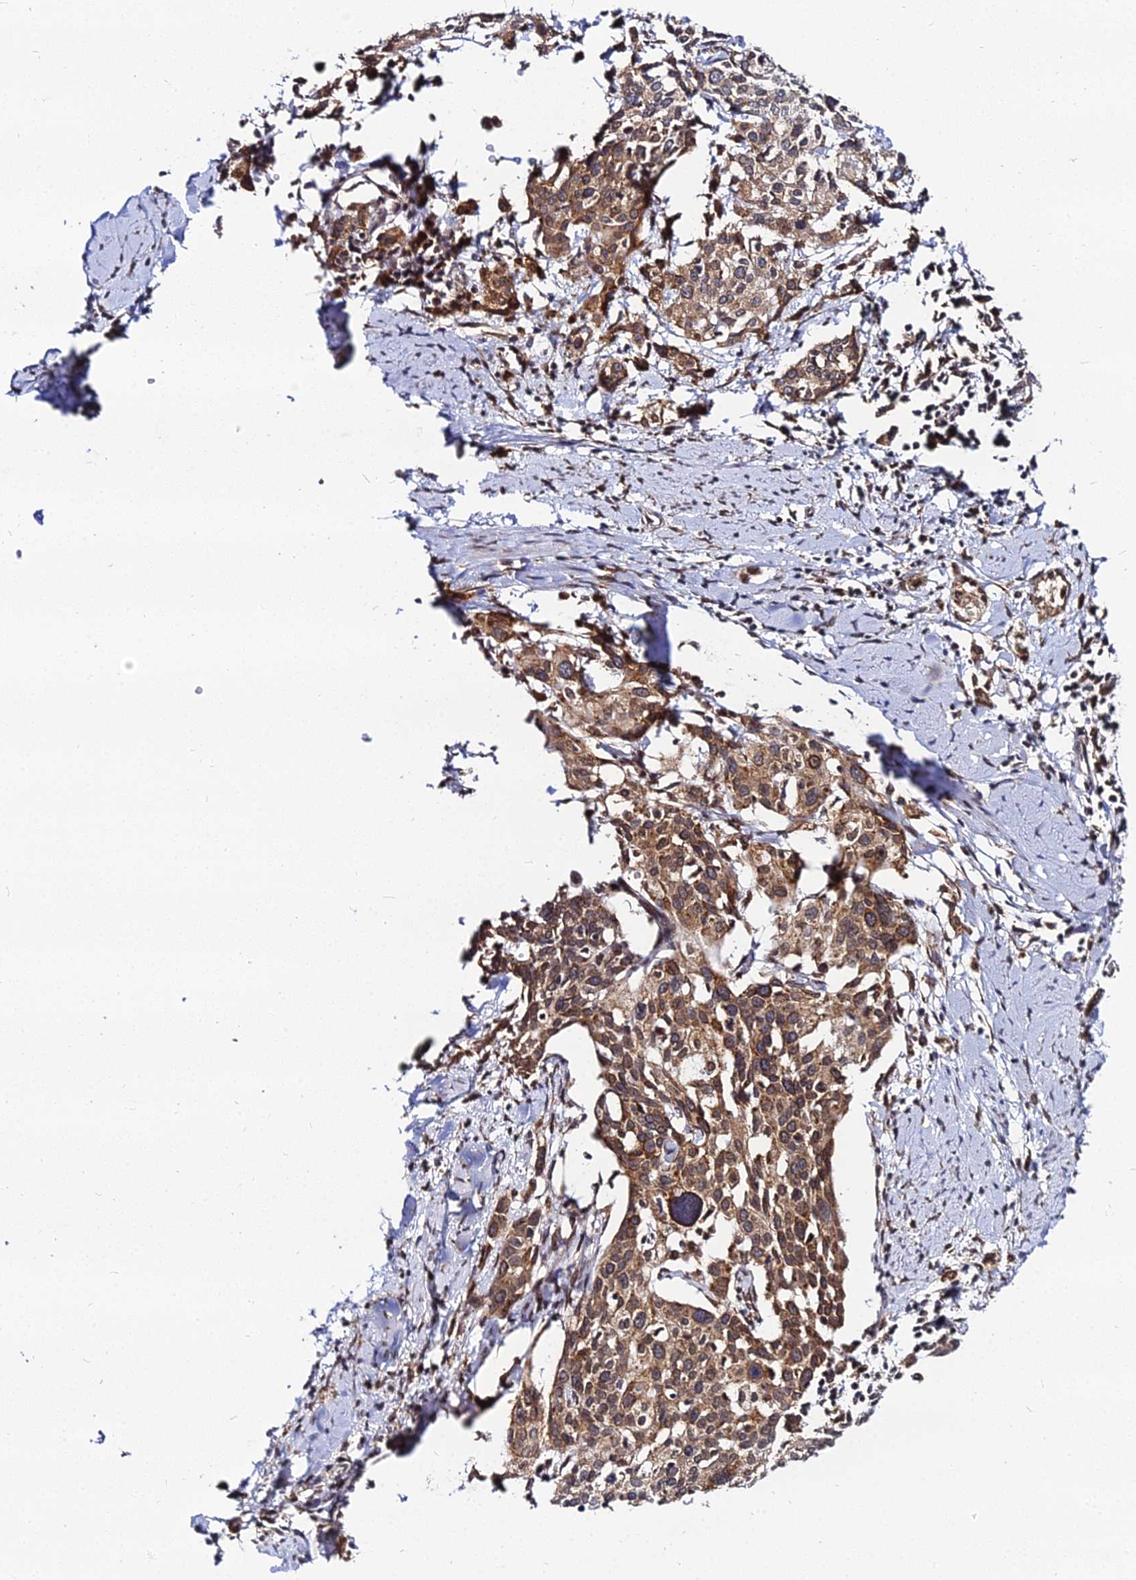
{"staining": {"intensity": "moderate", "quantity": ">75%", "location": "cytoplasmic/membranous,nuclear"}, "tissue": "cervical cancer", "cell_type": "Tumor cells", "image_type": "cancer", "snomed": [{"axis": "morphology", "description": "Squamous cell carcinoma, NOS"}, {"axis": "topography", "description": "Cervix"}], "caption": "Tumor cells reveal medium levels of moderate cytoplasmic/membranous and nuclear staining in about >75% of cells in squamous cell carcinoma (cervical).", "gene": "RNF121", "patient": {"sex": "female", "age": 44}}